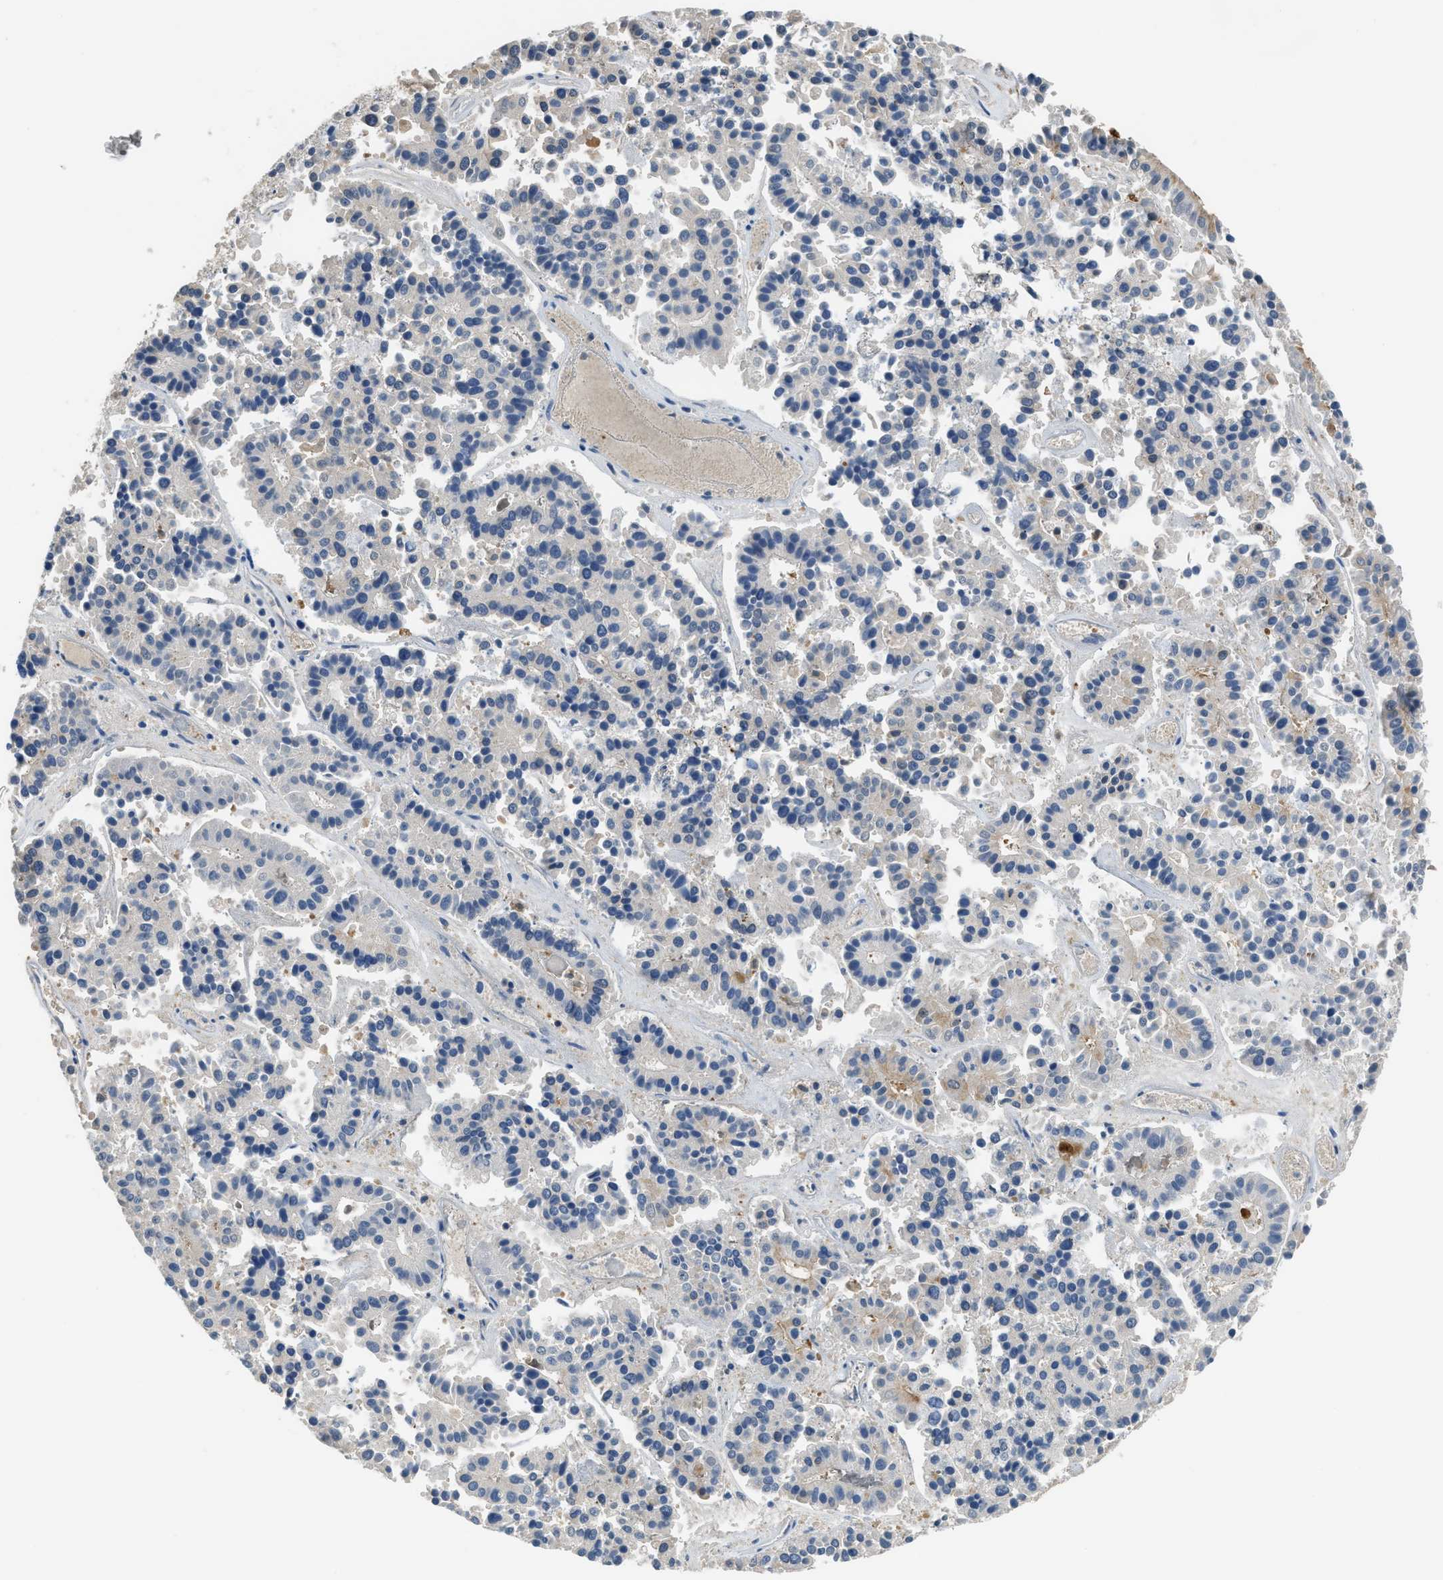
{"staining": {"intensity": "negative", "quantity": "none", "location": "none"}, "tissue": "pancreatic cancer", "cell_type": "Tumor cells", "image_type": "cancer", "snomed": [{"axis": "morphology", "description": "Adenocarcinoma, NOS"}, {"axis": "topography", "description": "Pancreas"}], "caption": "DAB immunohistochemical staining of pancreatic cancer (adenocarcinoma) exhibits no significant staining in tumor cells. Nuclei are stained in blue.", "gene": "ALX1", "patient": {"sex": "female", "age": 70}}